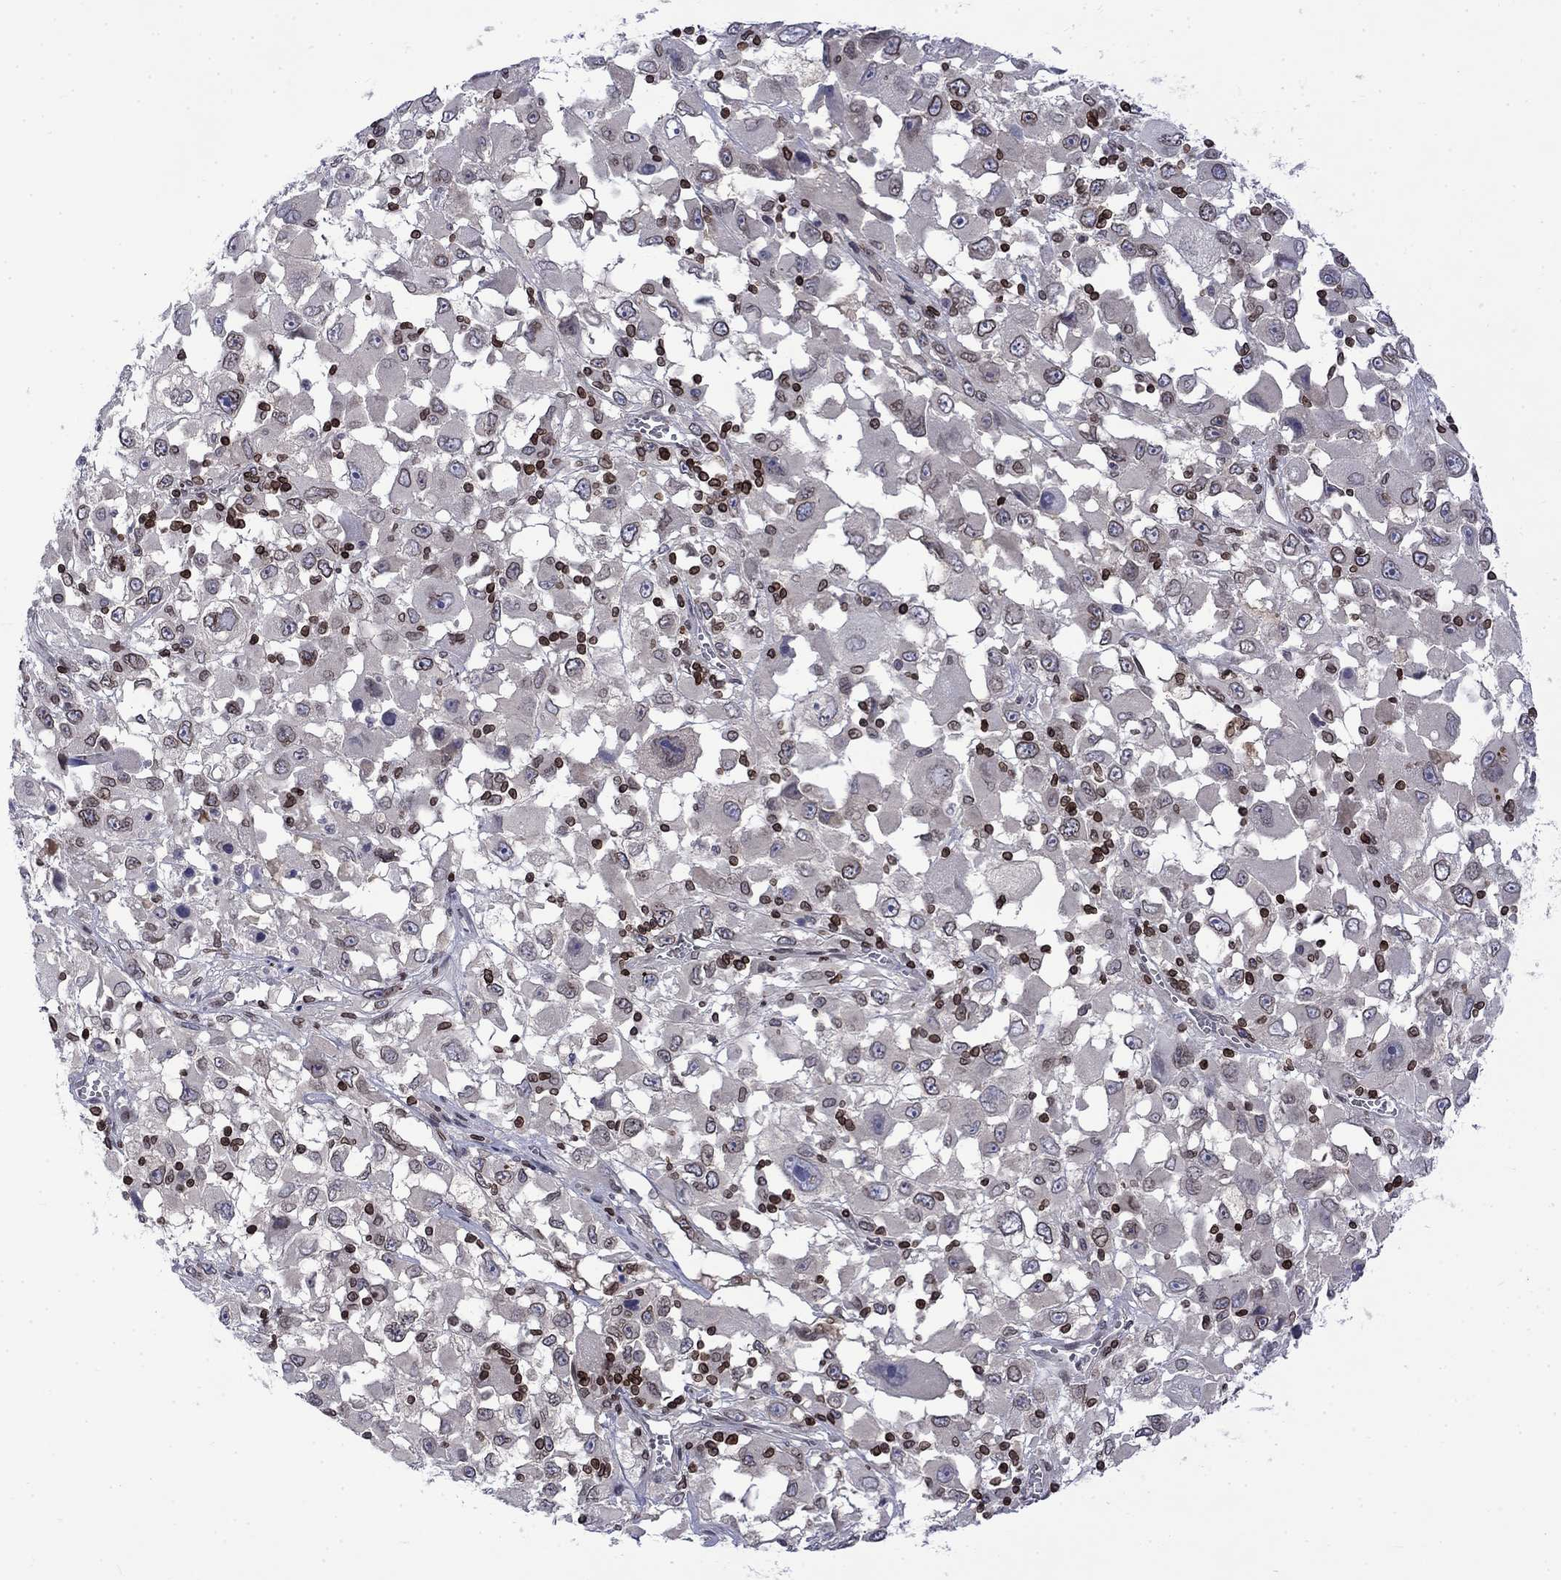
{"staining": {"intensity": "moderate", "quantity": "<25%", "location": "cytoplasmic/membranous,nuclear"}, "tissue": "melanoma", "cell_type": "Tumor cells", "image_type": "cancer", "snomed": [{"axis": "morphology", "description": "Malignant melanoma, Metastatic site"}, {"axis": "topography", "description": "Soft tissue"}], "caption": "Protein expression analysis of human melanoma reveals moderate cytoplasmic/membranous and nuclear positivity in approximately <25% of tumor cells.", "gene": "SLA", "patient": {"sex": "male", "age": 50}}